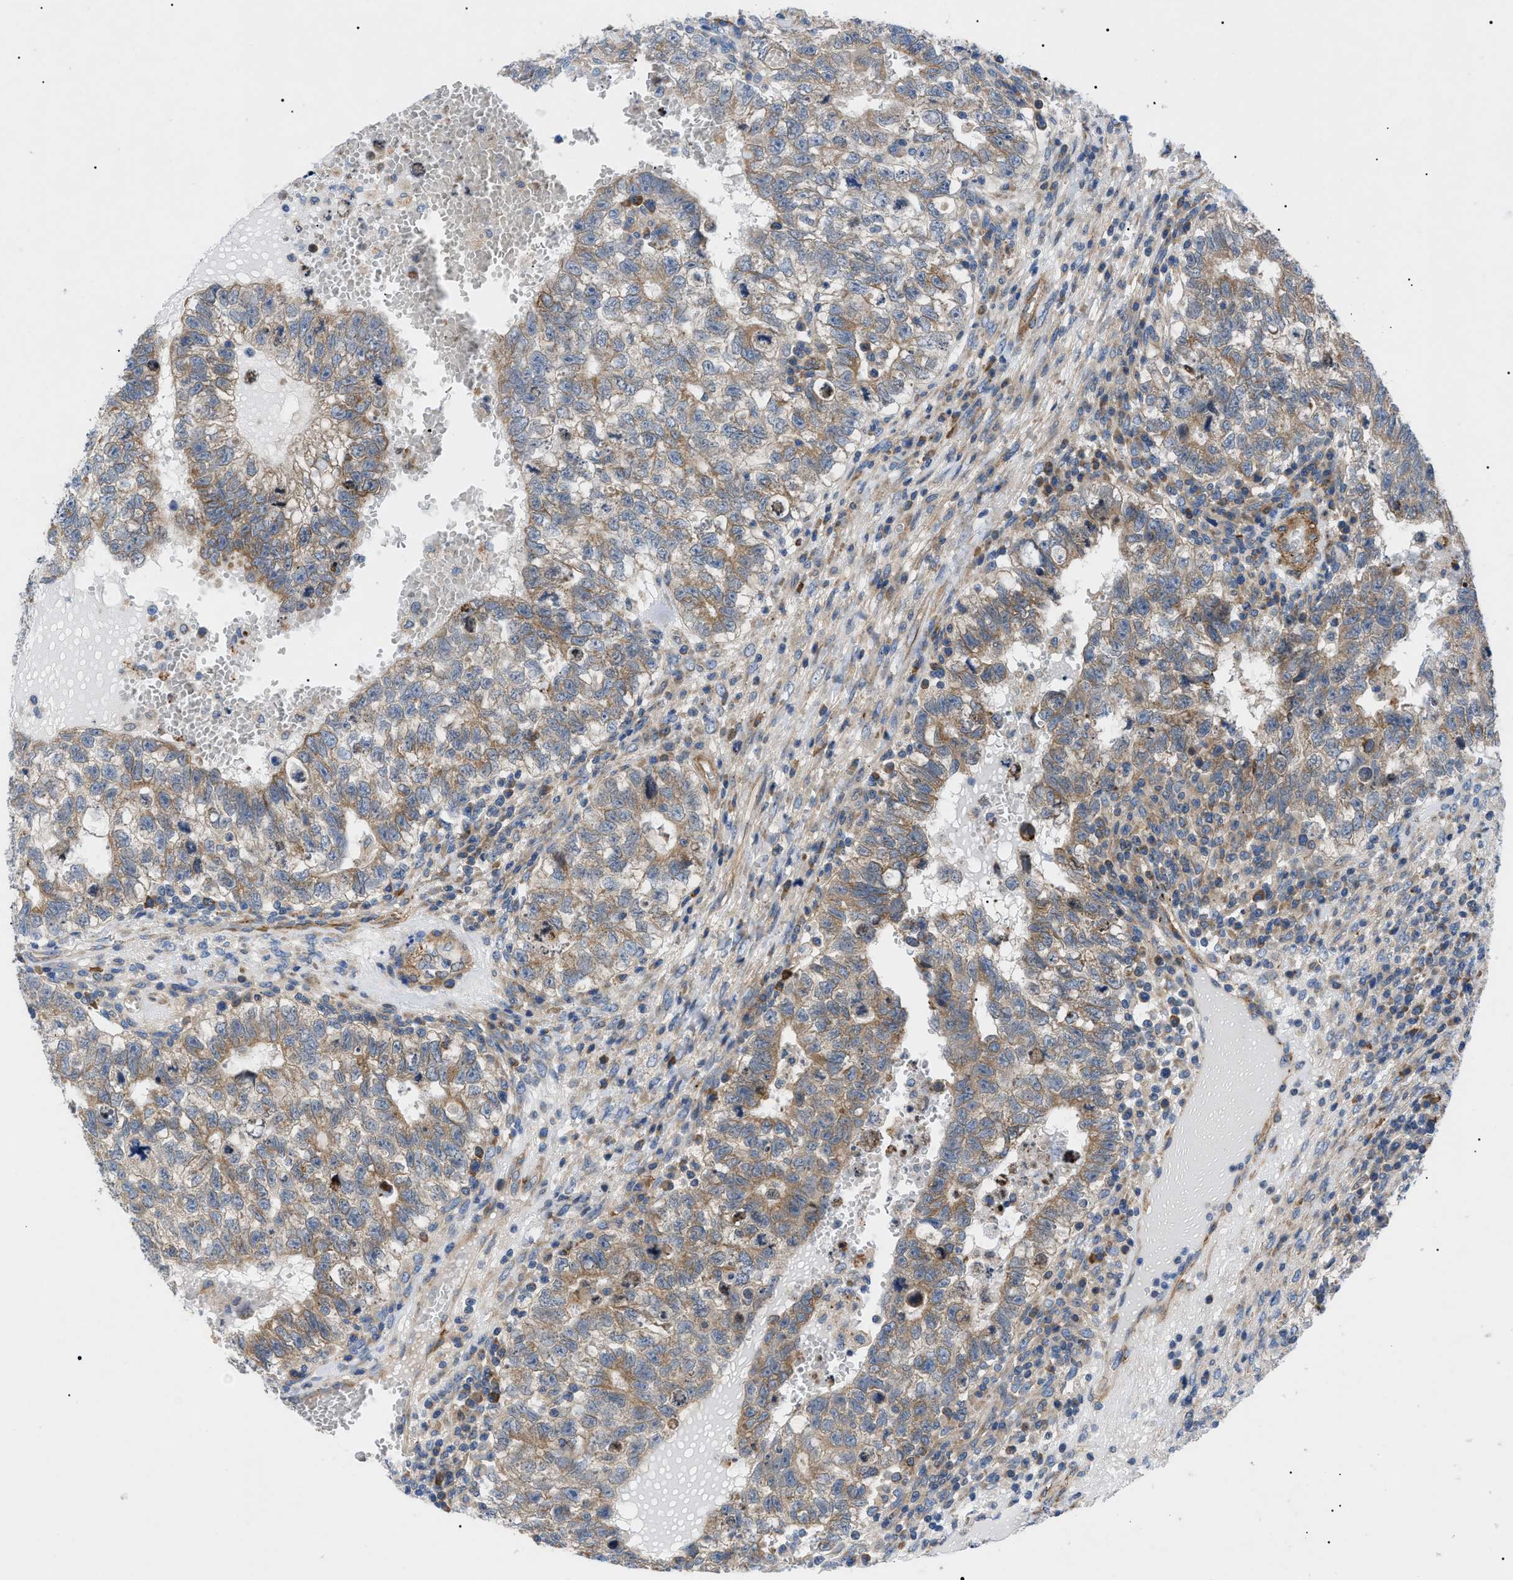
{"staining": {"intensity": "moderate", "quantity": "25%-75%", "location": "cytoplasmic/membranous"}, "tissue": "testis cancer", "cell_type": "Tumor cells", "image_type": "cancer", "snomed": [{"axis": "morphology", "description": "Seminoma, NOS"}, {"axis": "morphology", "description": "Carcinoma, Embryonal, NOS"}, {"axis": "topography", "description": "Testis"}], "caption": "Immunohistochemistry (DAB) staining of embryonal carcinoma (testis) exhibits moderate cytoplasmic/membranous protein staining in approximately 25%-75% of tumor cells.", "gene": "HSPB8", "patient": {"sex": "male", "age": 38}}